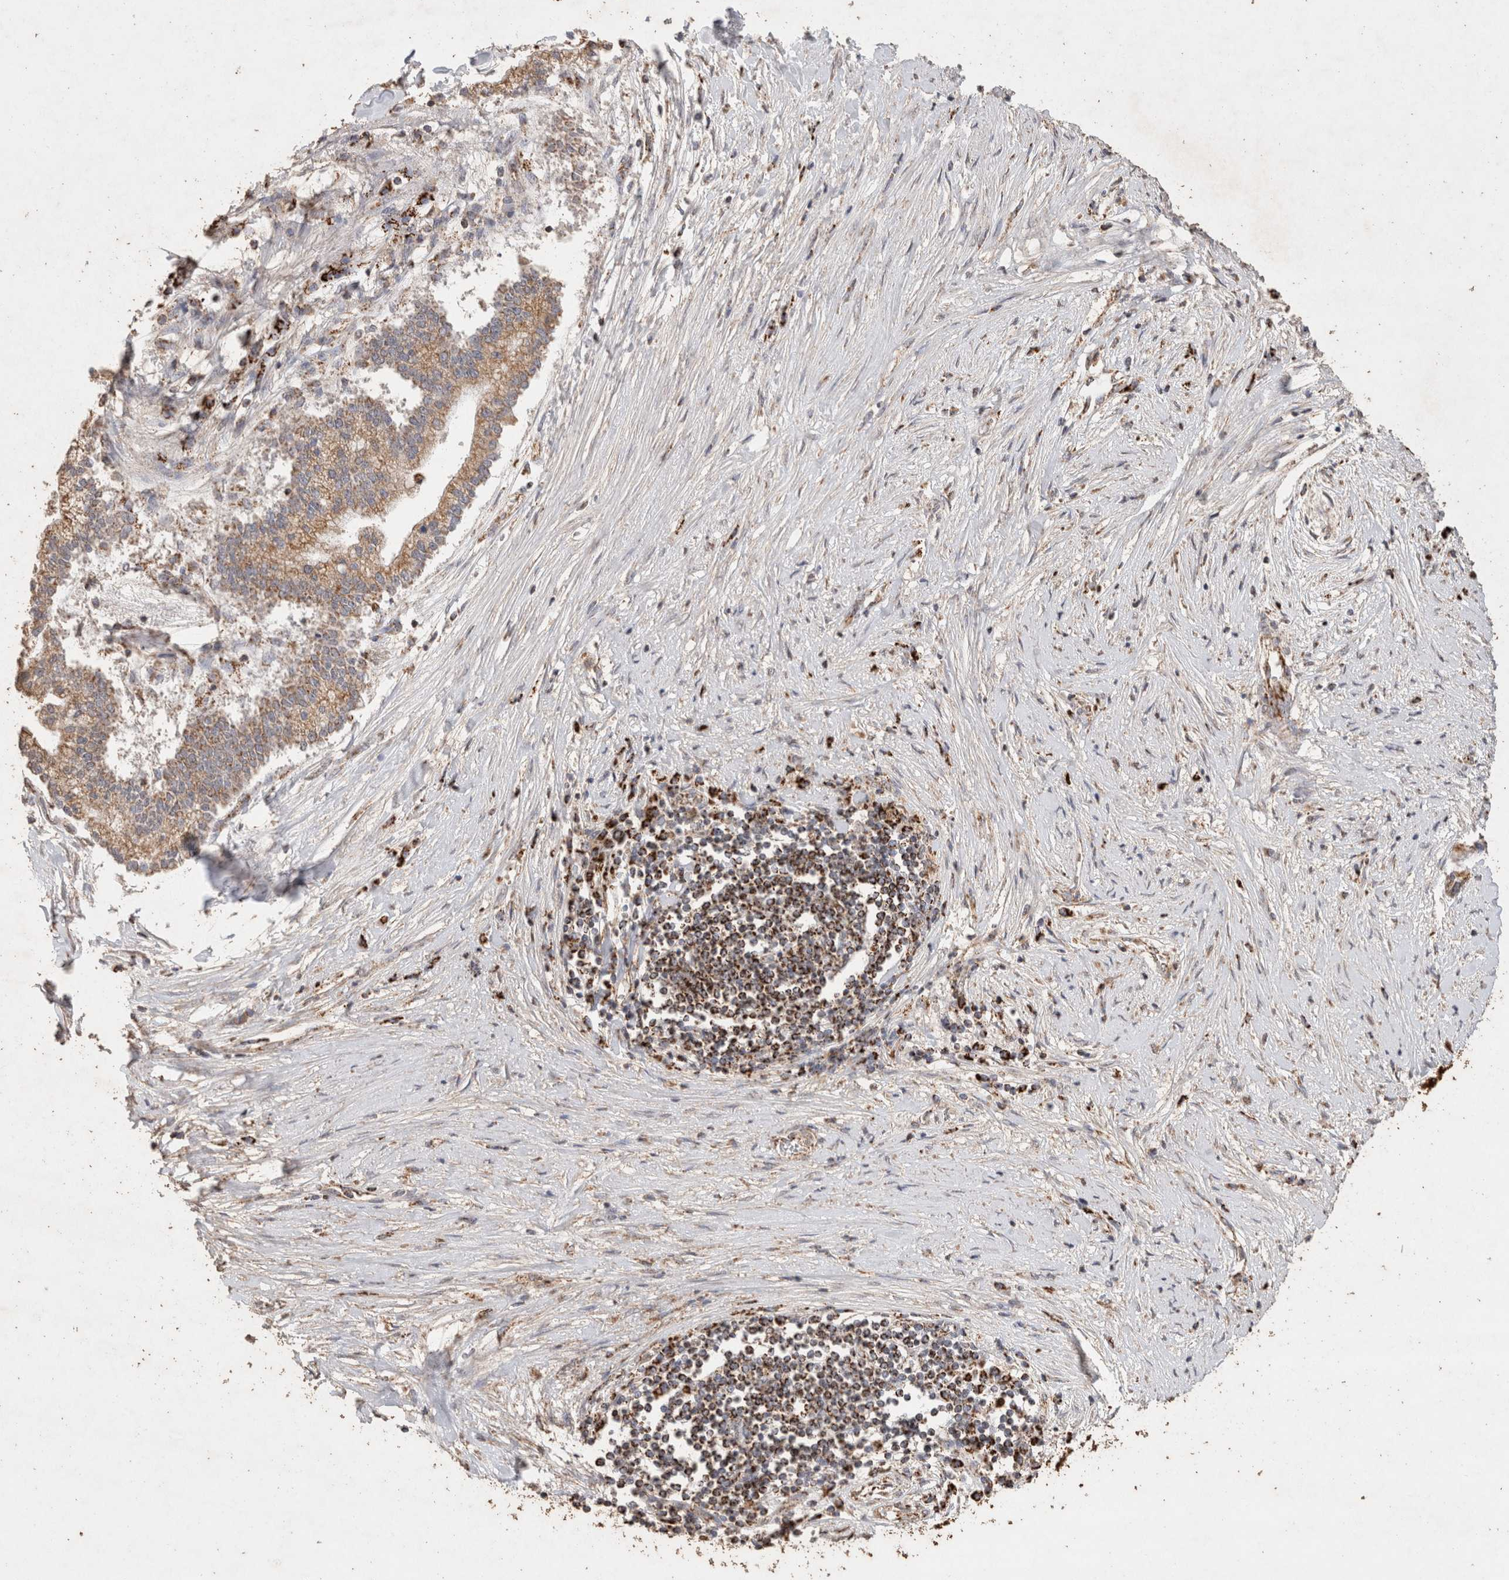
{"staining": {"intensity": "moderate", "quantity": ">75%", "location": "cytoplasmic/membranous"}, "tissue": "liver cancer", "cell_type": "Tumor cells", "image_type": "cancer", "snomed": [{"axis": "morphology", "description": "Cholangiocarcinoma"}, {"axis": "topography", "description": "Liver"}], "caption": "An image of cholangiocarcinoma (liver) stained for a protein exhibits moderate cytoplasmic/membranous brown staining in tumor cells.", "gene": "ACADM", "patient": {"sex": "male", "age": 50}}